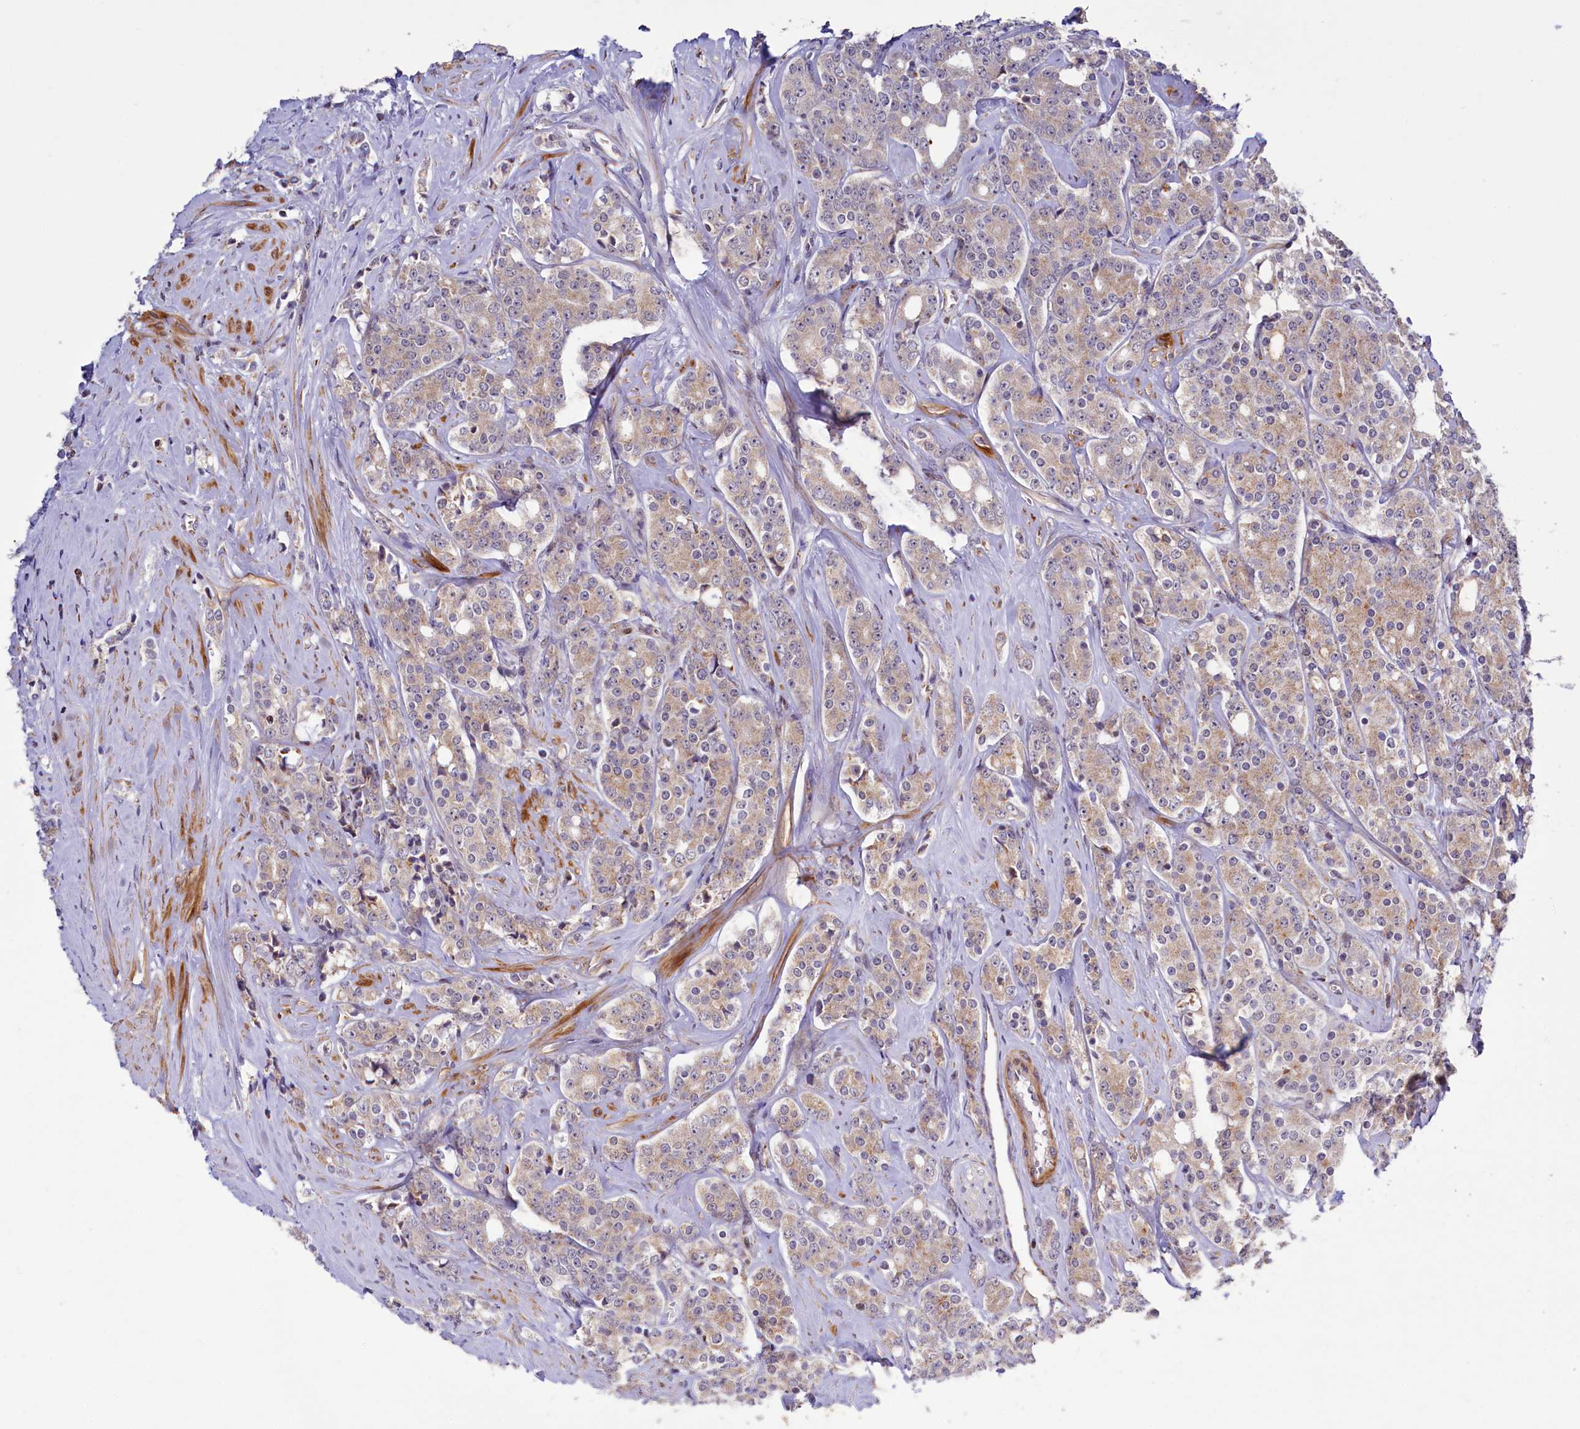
{"staining": {"intensity": "weak", "quantity": ">75%", "location": "cytoplasmic/membranous"}, "tissue": "prostate cancer", "cell_type": "Tumor cells", "image_type": "cancer", "snomed": [{"axis": "morphology", "description": "Adenocarcinoma, High grade"}, {"axis": "topography", "description": "Prostate"}], "caption": "A brown stain highlights weak cytoplasmic/membranous expression of a protein in human prostate adenocarcinoma (high-grade) tumor cells.", "gene": "DYNC2H1", "patient": {"sex": "male", "age": 62}}